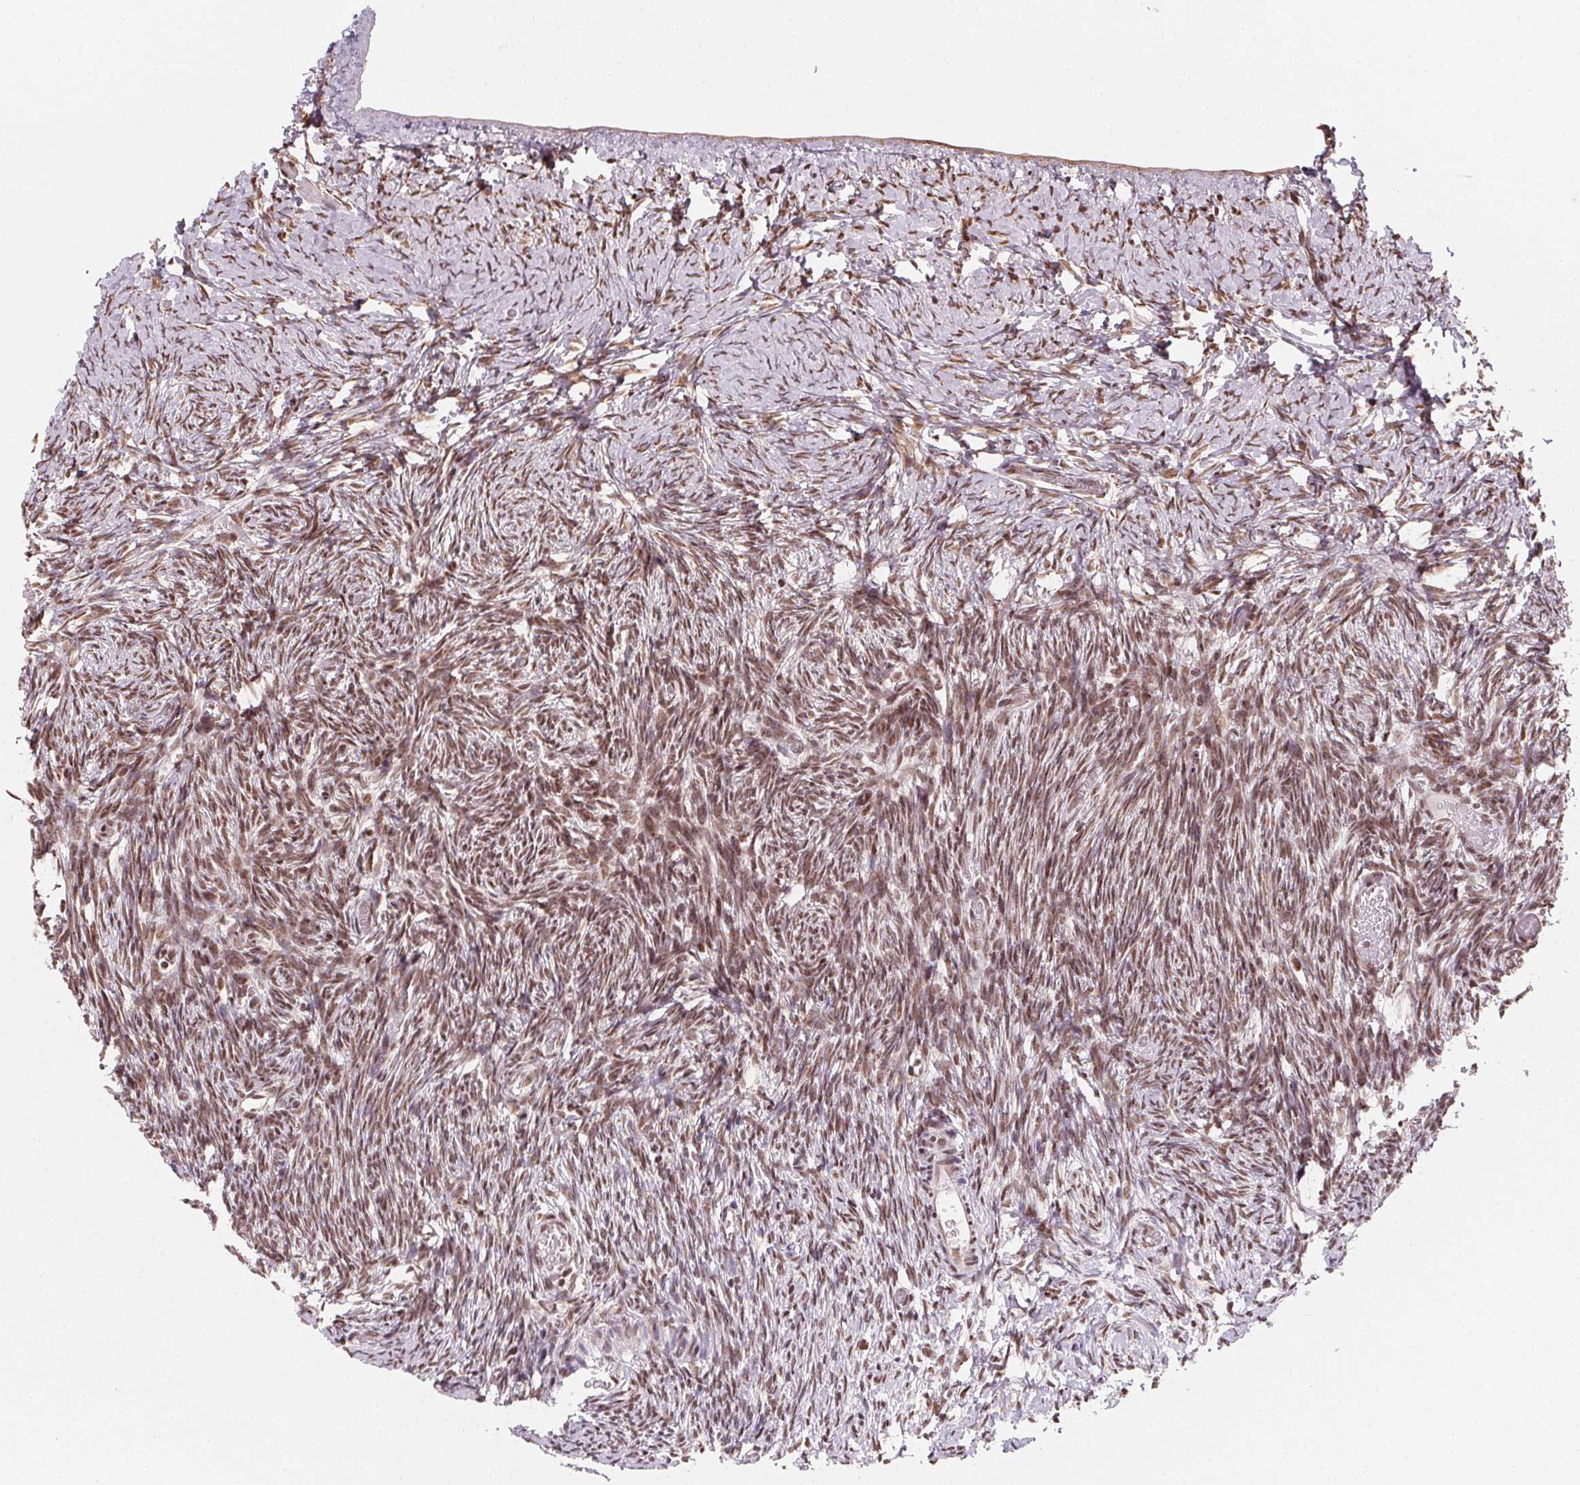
{"staining": {"intensity": "strong", "quantity": ">75%", "location": "cytoplasmic/membranous,nuclear"}, "tissue": "ovary", "cell_type": "Follicle cells", "image_type": "normal", "snomed": [{"axis": "morphology", "description": "Normal tissue, NOS"}, {"axis": "topography", "description": "Ovary"}], "caption": "The histopathology image reveals immunohistochemical staining of normal ovary. There is strong cytoplasmic/membranous,nuclear positivity is present in about >75% of follicle cells.", "gene": "TOPORS", "patient": {"sex": "female", "age": 39}}